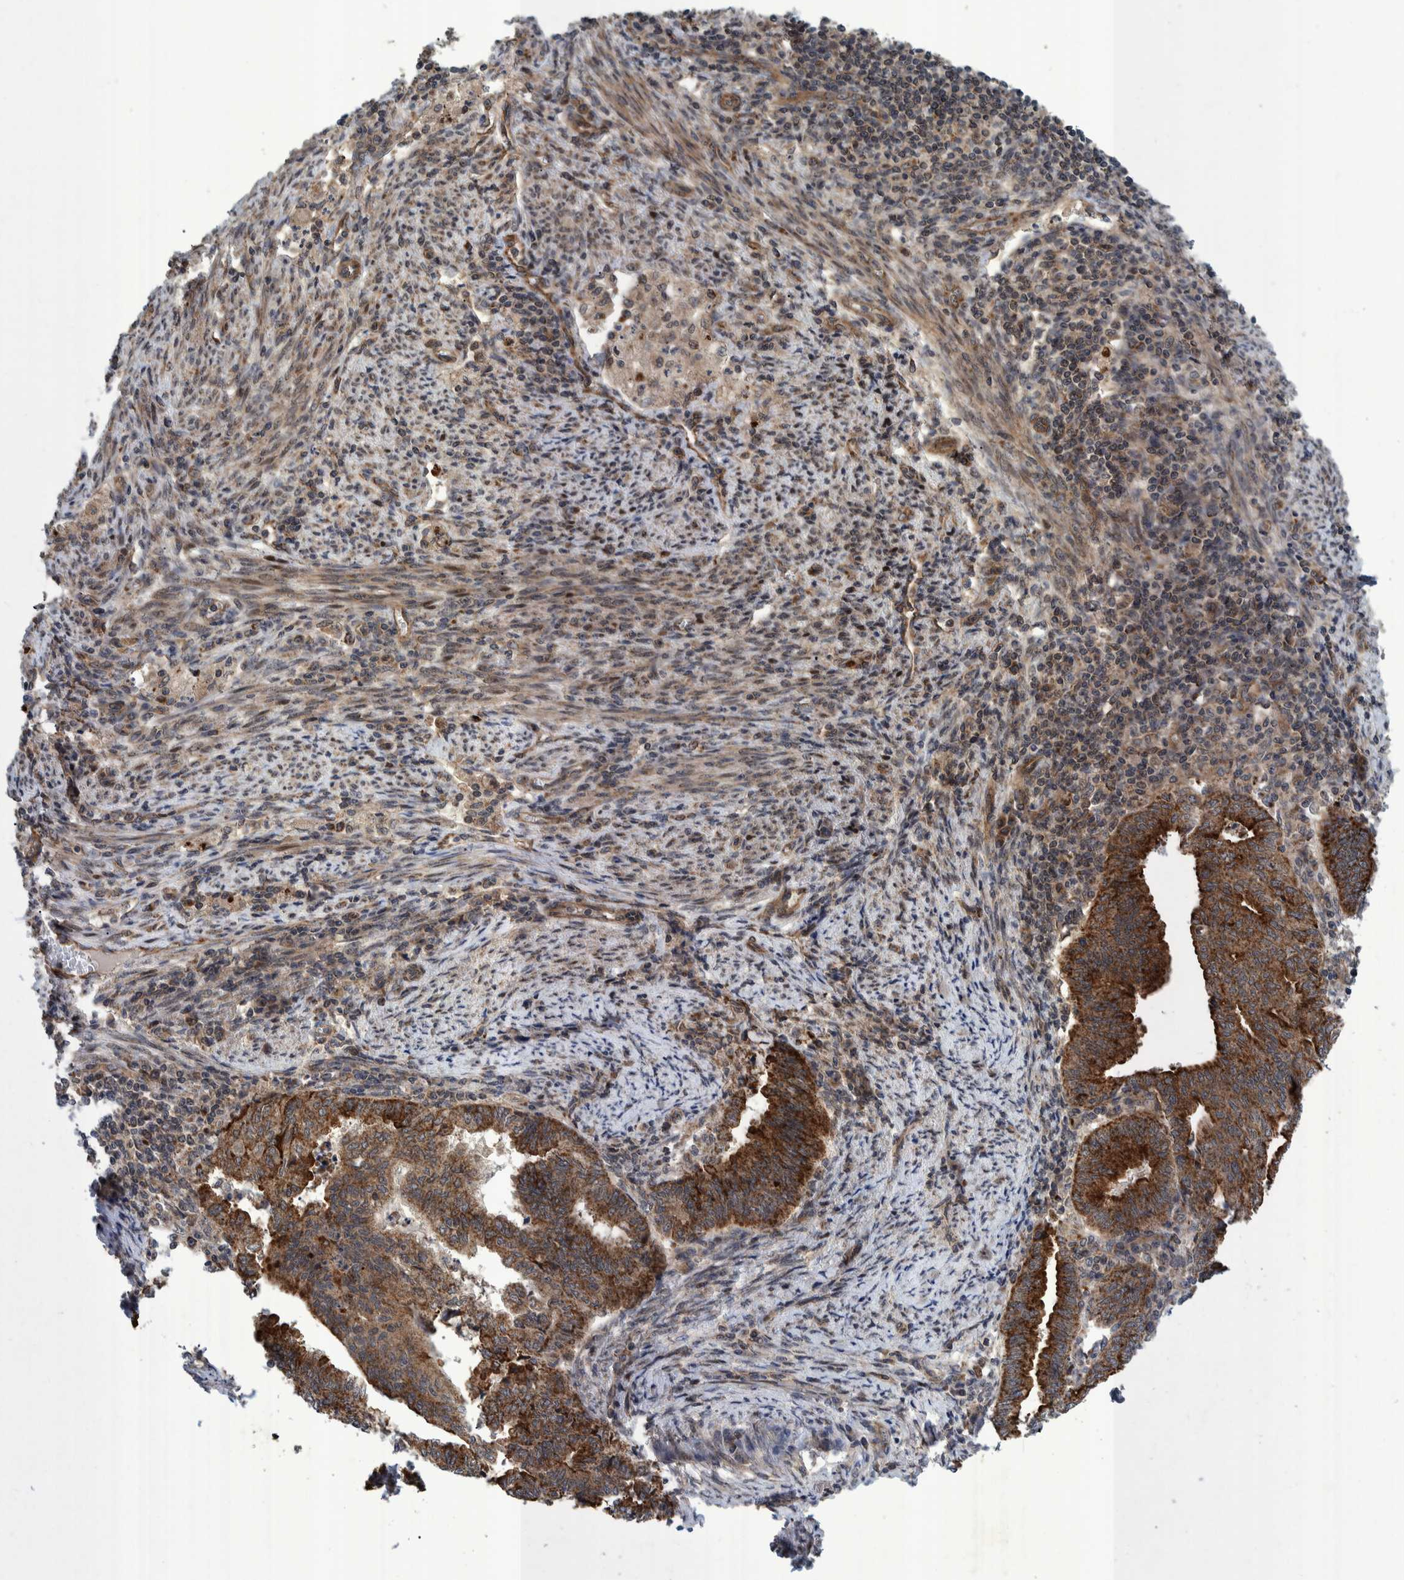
{"staining": {"intensity": "strong", "quantity": ">75%", "location": "cytoplasmic/membranous"}, "tissue": "endometrial cancer", "cell_type": "Tumor cells", "image_type": "cancer", "snomed": [{"axis": "morphology", "description": "Polyp, NOS"}, {"axis": "morphology", "description": "Adenocarcinoma, NOS"}, {"axis": "morphology", "description": "Adenoma, NOS"}, {"axis": "topography", "description": "Endometrium"}], "caption": "Protein staining by immunohistochemistry displays strong cytoplasmic/membranous expression in about >75% of tumor cells in adenocarcinoma (endometrial).", "gene": "MRPS7", "patient": {"sex": "female", "age": 79}}